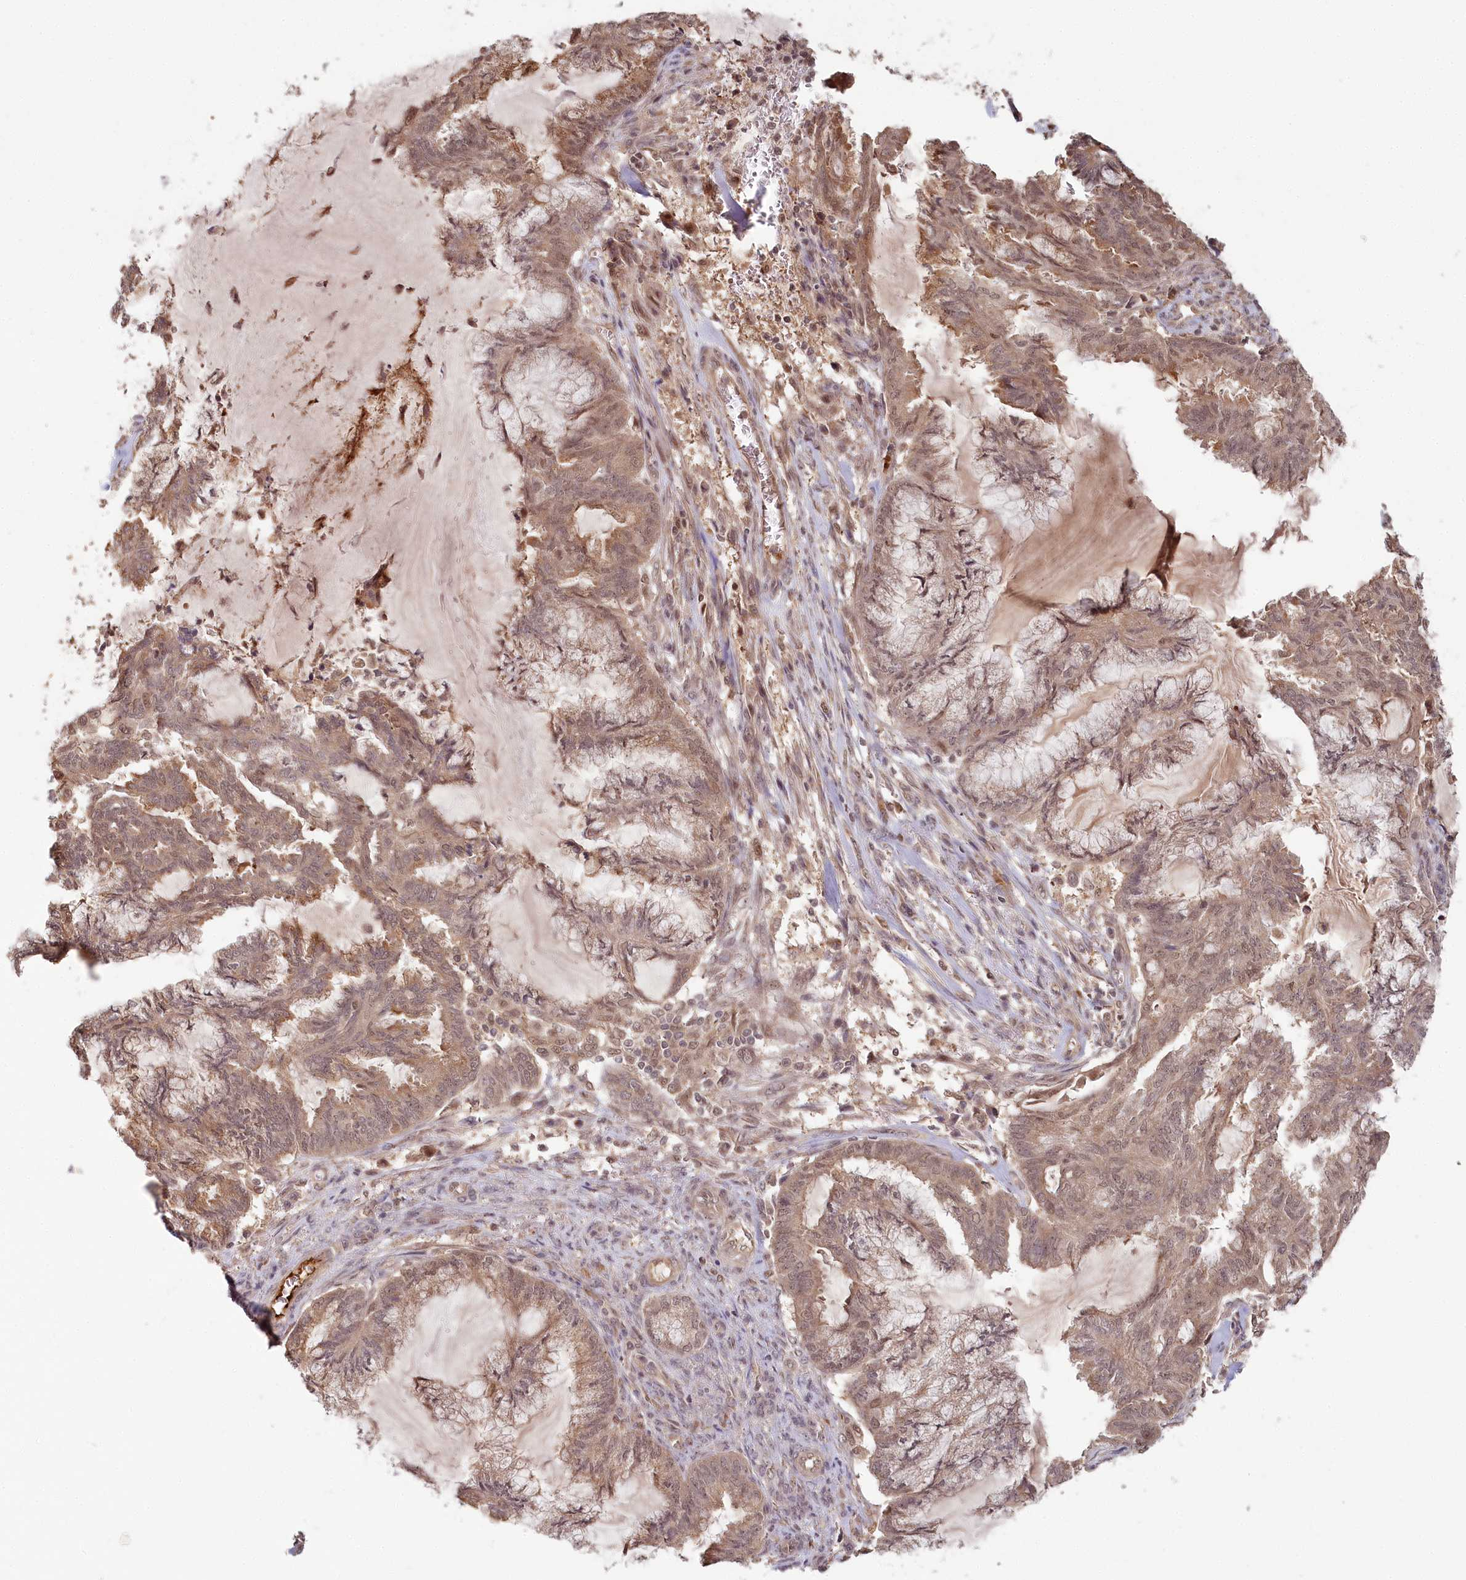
{"staining": {"intensity": "weak", "quantity": ">75%", "location": "cytoplasmic/membranous,nuclear"}, "tissue": "endometrial cancer", "cell_type": "Tumor cells", "image_type": "cancer", "snomed": [{"axis": "morphology", "description": "Adenocarcinoma, NOS"}, {"axis": "topography", "description": "Endometrium"}], "caption": "IHC (DAB (3,3'-diaminobenzidine)) staining of endometrial cancer reveals weak cytoplasmic/membranous and nuclear protein positivity in approximately >75% of tumor cells. The staining is performed using DAB (3,3'-diaminobenzidine) brown chromogen to label protein expression. The nuclei are counter-stained blue using hematoxylin.", "gene": "WAPL", "patient": {"sex": "female", "age": 86}}